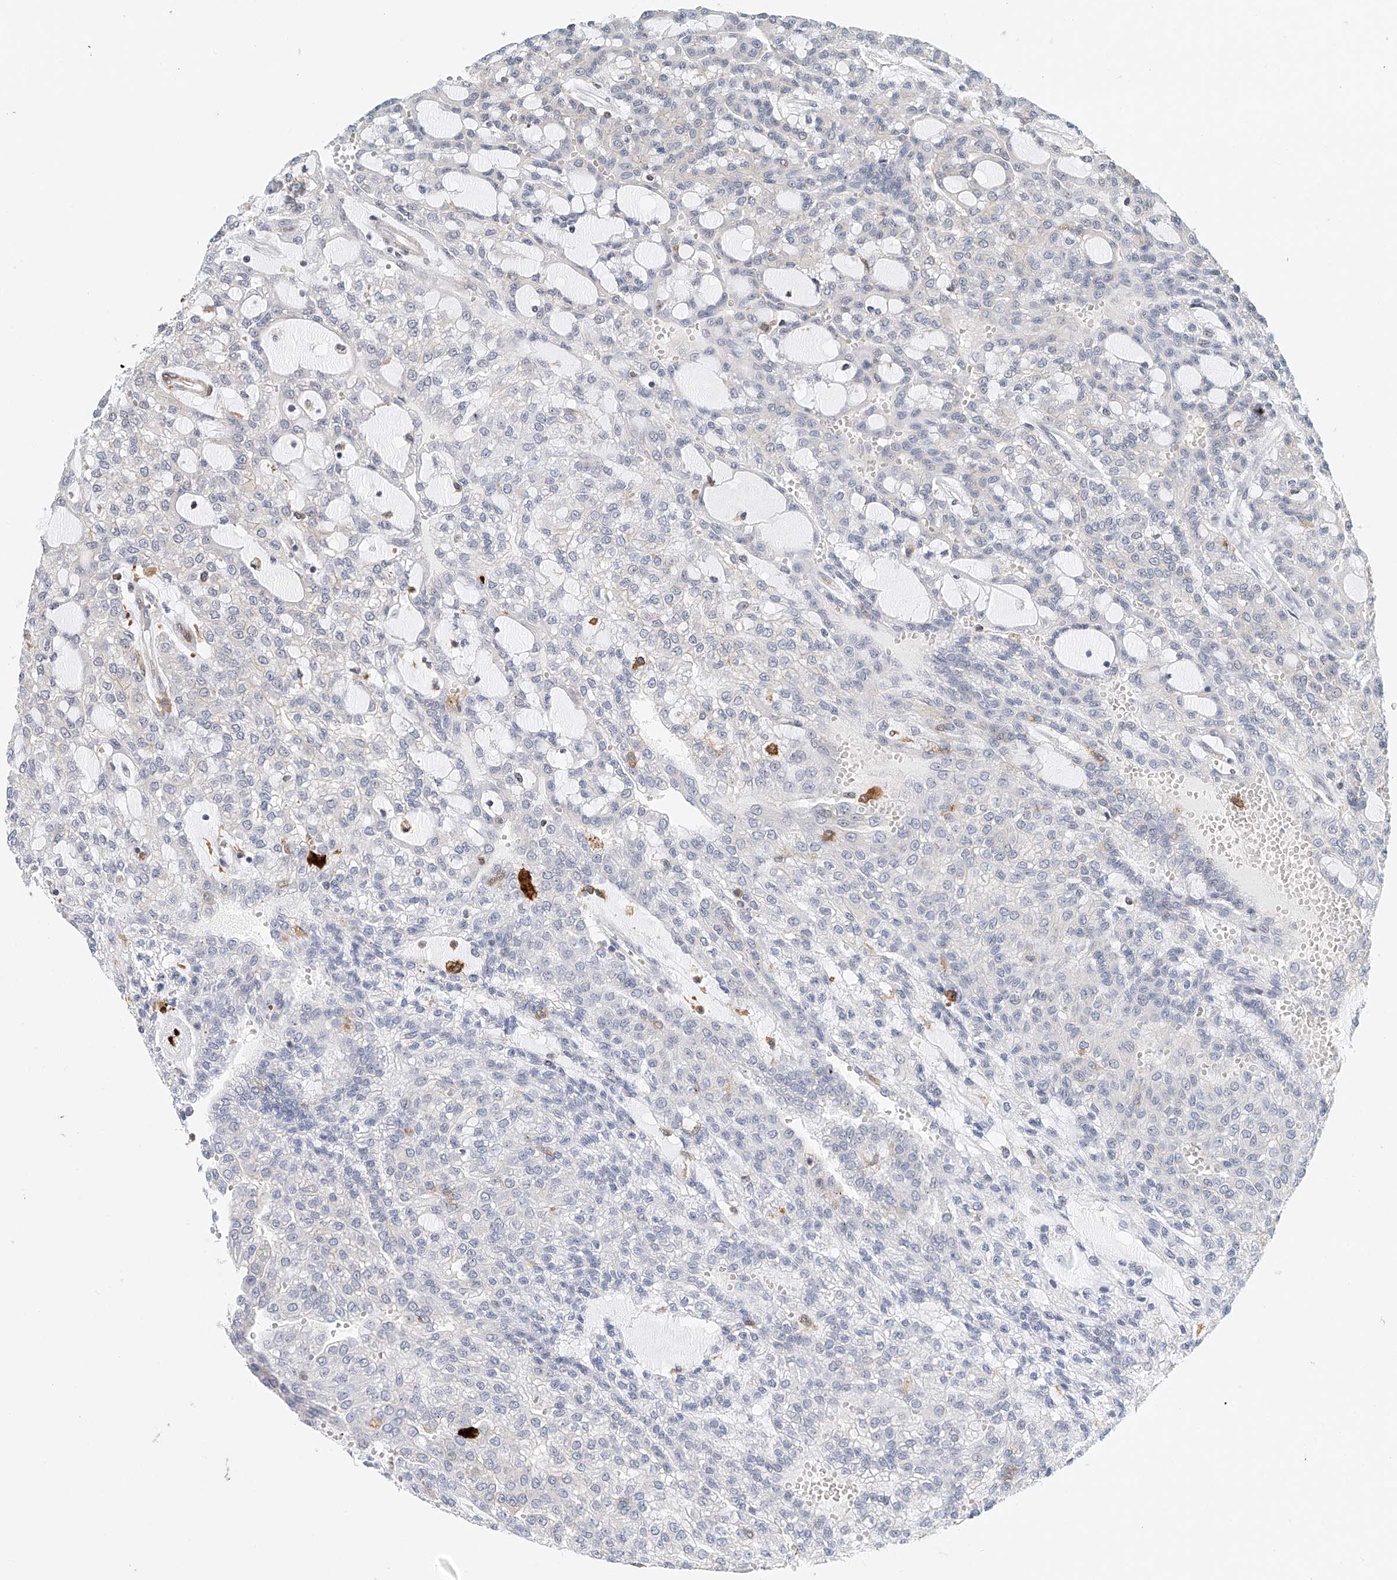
{"staining": {"intensity": "negative", "quantity": "none", "location": "none"}, "tissue": "renal cancer", "cell_type": "Tumor cells", "image_type": "cancer", "snomed": [{"axis": "morphology", "description": "Adenocarcinoma, NOS"}, {"axis": "topography", "description": "Kidney"}], "caption": "Immunohistochemistry (IHC) micrograph of human adenocarcinoma (renal) stained for a protein (brown), which shows no expression in tumor cells.", "gene": "MICAL1", "patient": {"sex": "male", "age": 63}}